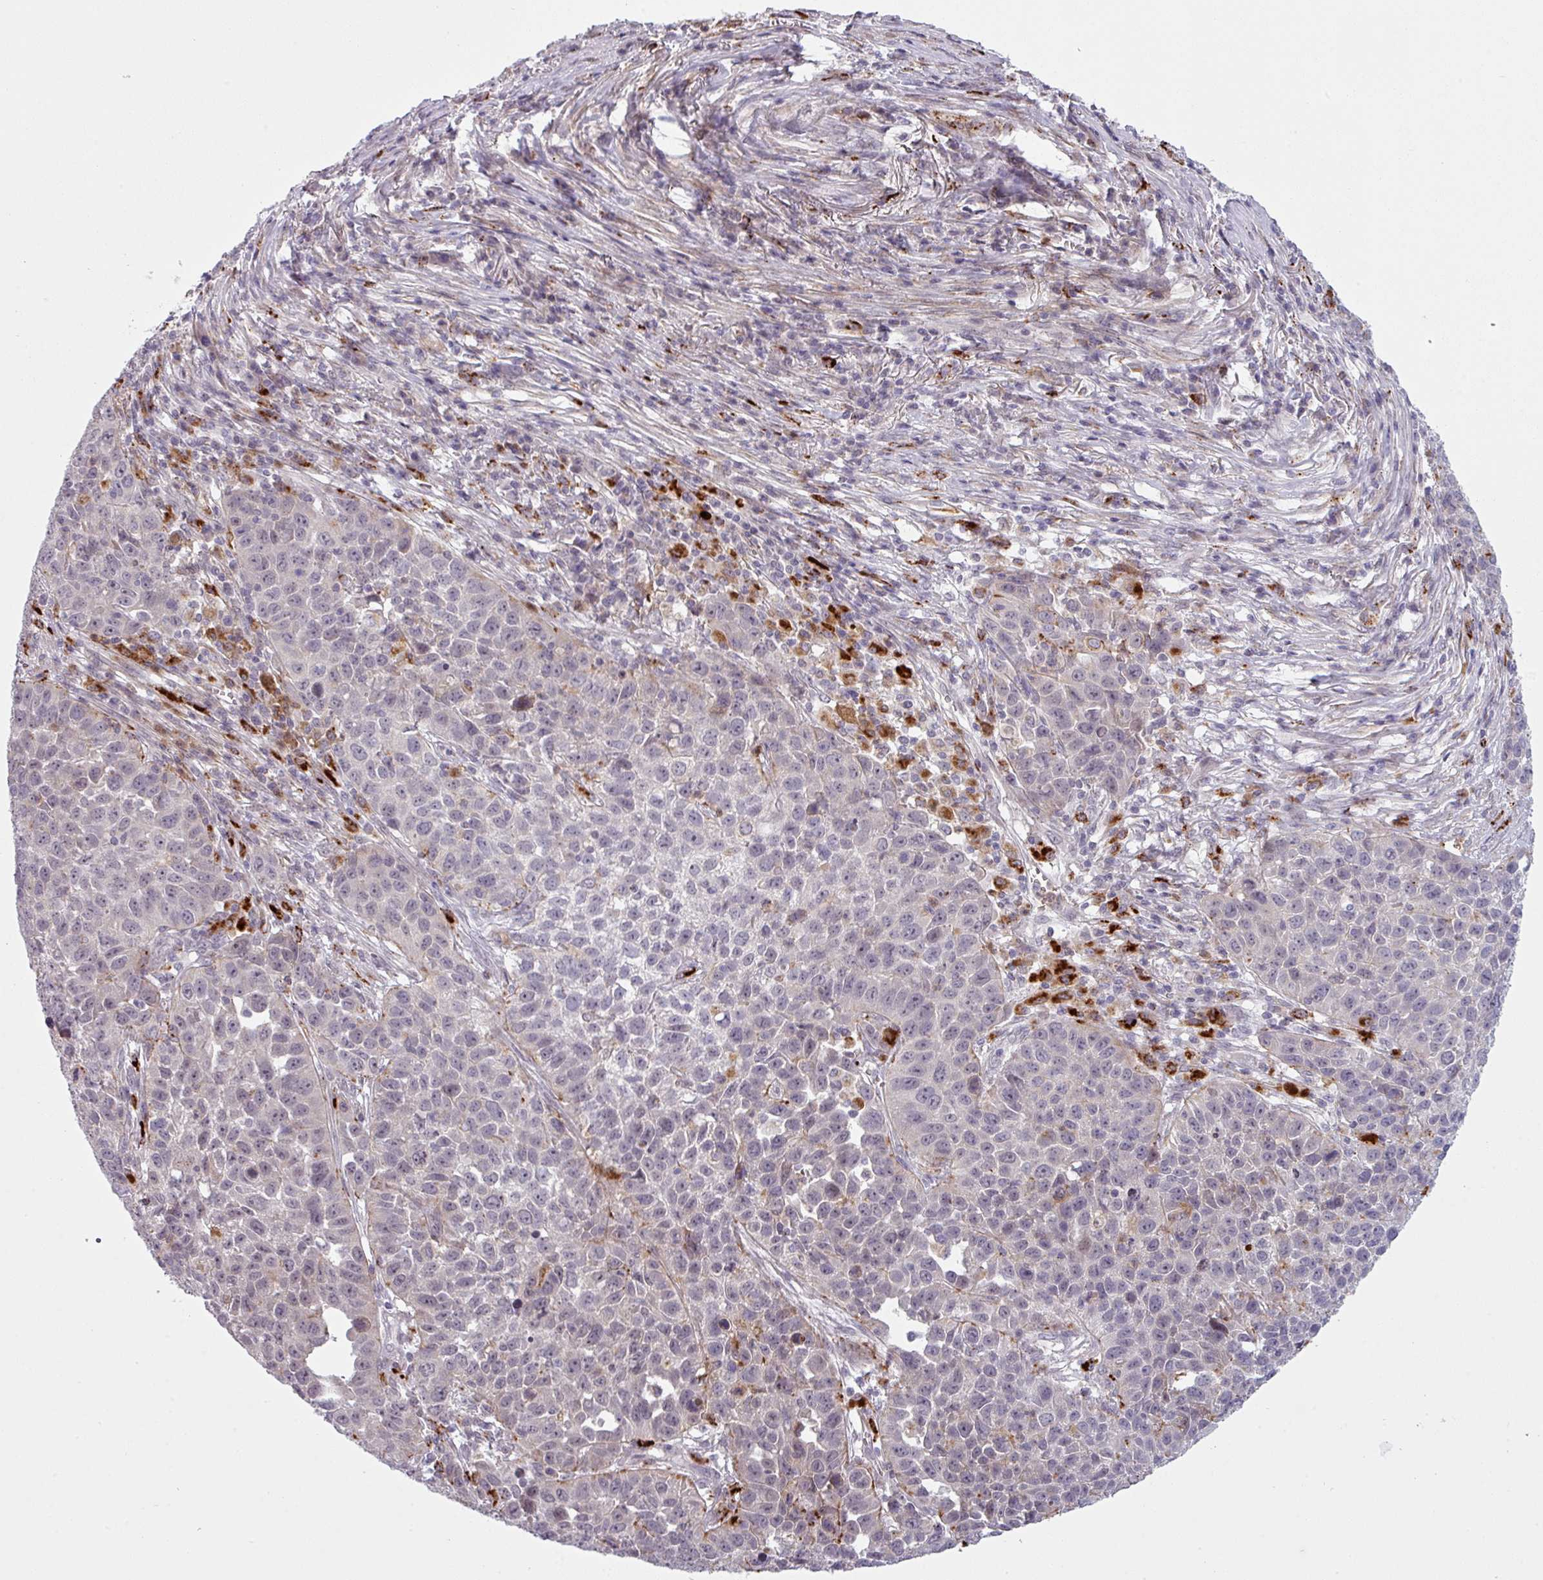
{"staining": {"intensity": "moderate", "quantity": "<25%", "location": "cytoplasmic/membranous"}, "tissue": "lung cancer", "cell_type": "Tumor cells", "image_type": "cancer", "snomed": [{"axis": "morphology", "description": "Squamous cell carcinoma, NOS"}, {"axis": "topography", "description": "Lung"}], "caption": "There is low levels of moderate cytoplasmic/membranous staining in tumor cells of lung cancer (squamous cell carcinoma), as demonstrated by immunohistochemical staining (brown color).", "gene": "MAP7D2", "patient": {"sex": "male", "age": 76}}